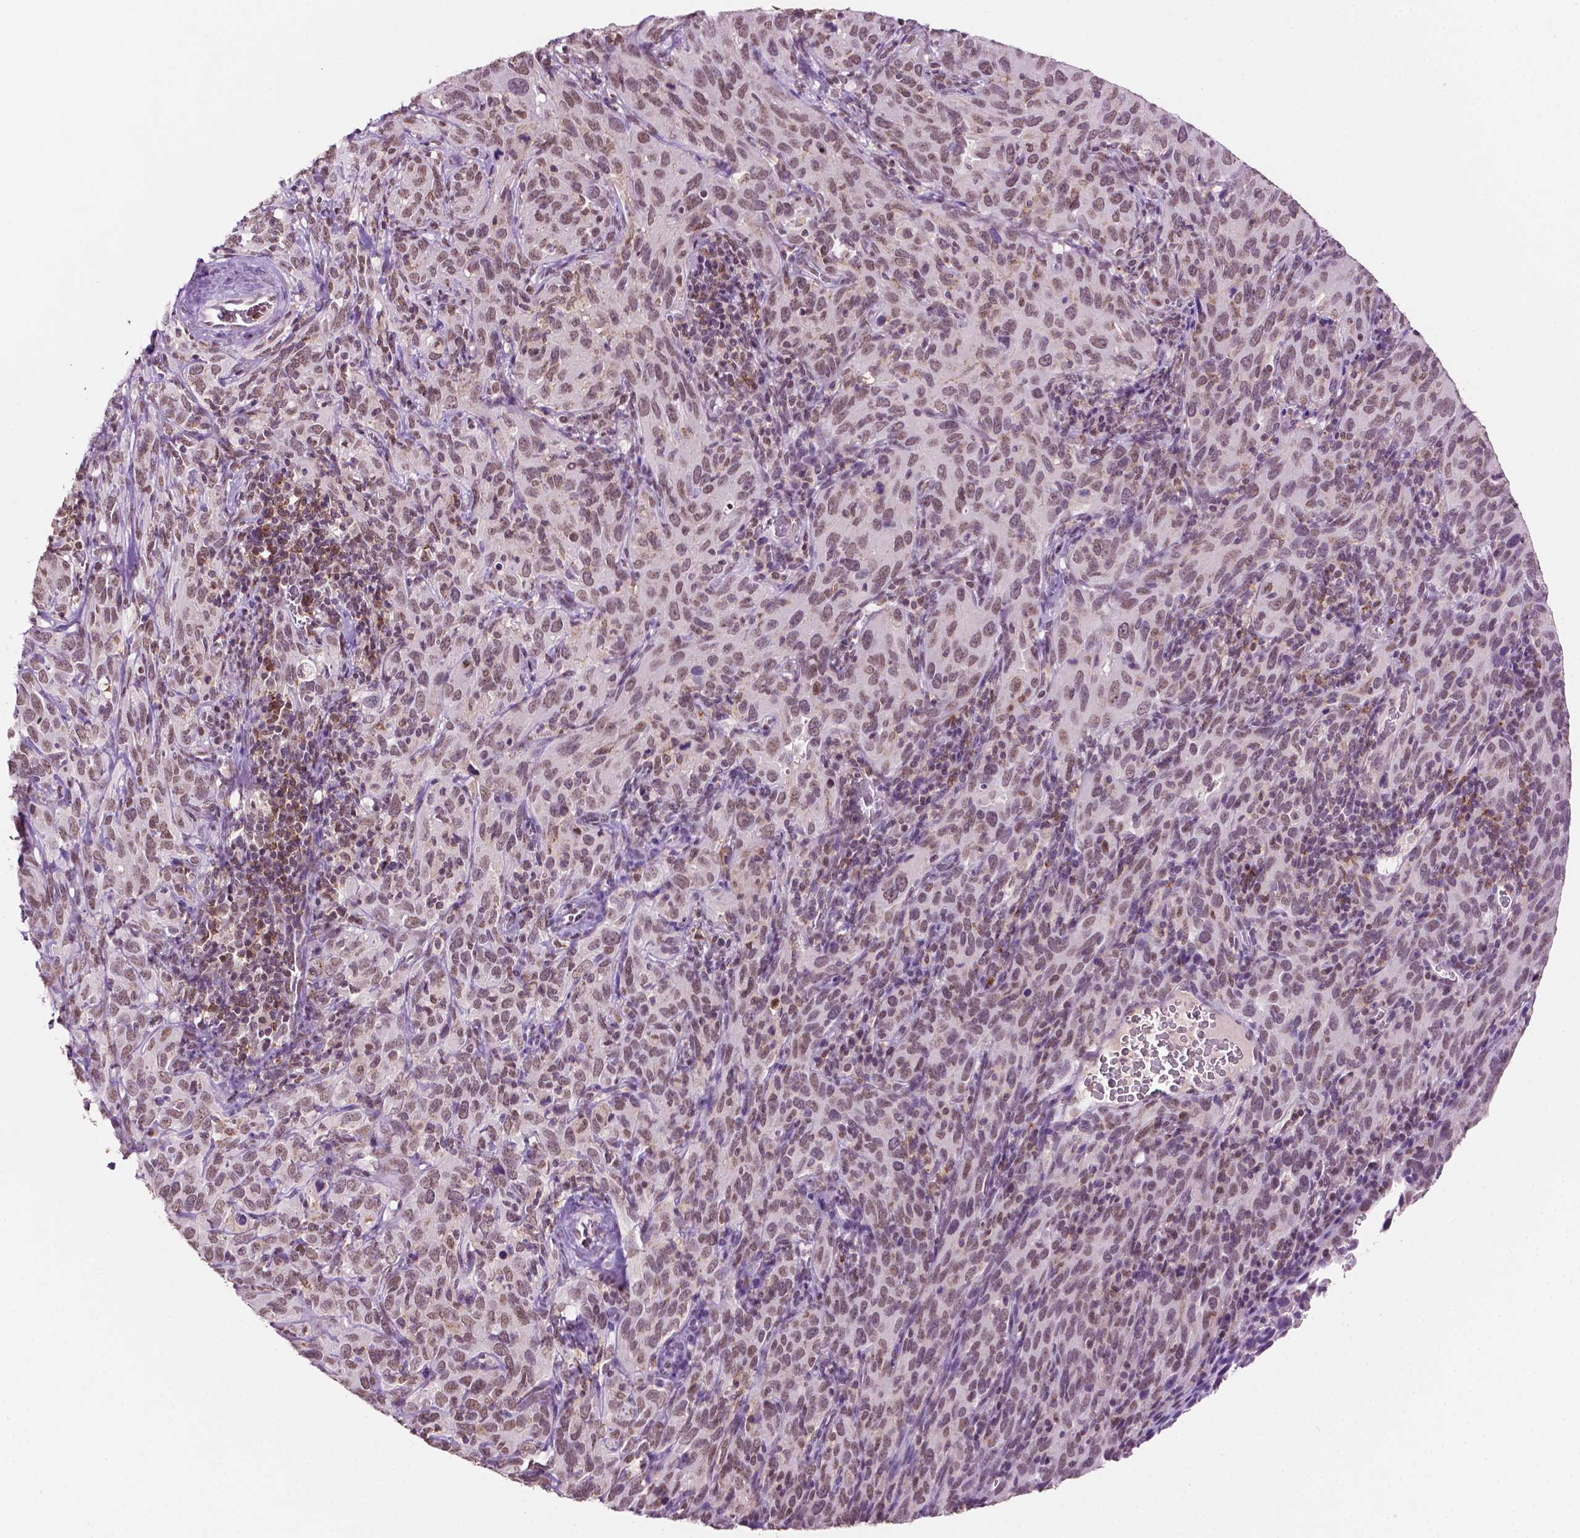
{"staining": {"intensity": "moderate", "quantity": ">75%", "location": "nuclear"}, "tissue": "cervical cancer", "cell_type": "Tumor cells", "image_type": "cancer", "snomed": [{"axis": "morphology", "description": "Normal tissue, NOS"}, {"axis": "morphology", "description": "Squamous cell carcinoma, NOS"}, {"axis": "topography", "description": "Cervix"}], "caption": "A high-resolution image shows immunohistochemistry (IHC) staining of squamous cell carcinoma (cervical), which demonstrates moderate nuclear positivity in about >75% of tumor cells.", "gene": "PTPN6", "patient": {"sex": "female", "age": 51}}